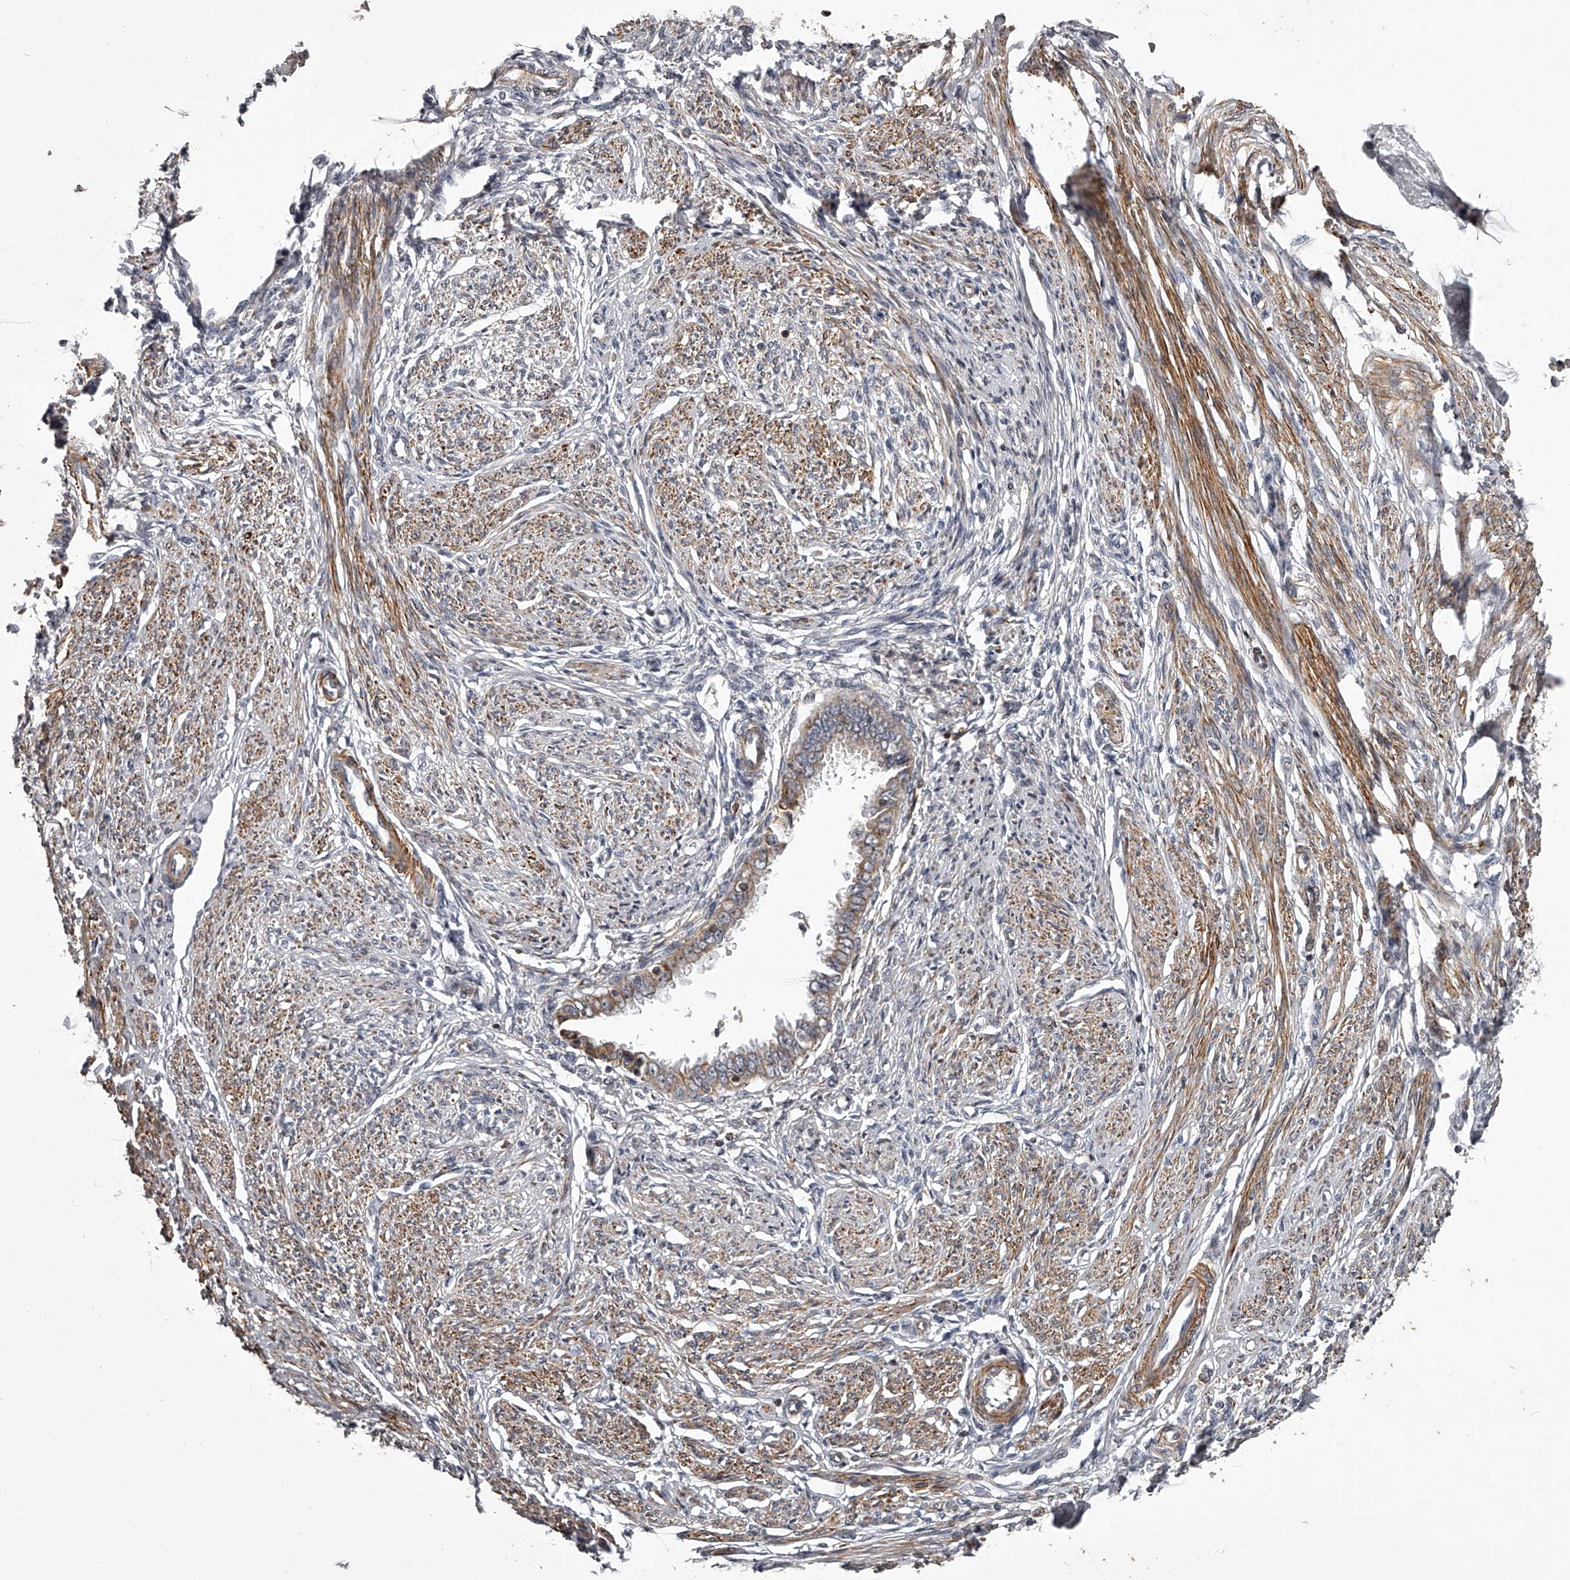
{"staining": {"intensity": "negative", "quantity": "none", "location": "none"}, "tissue": "endometrium", "cell_type": "Cells in endometrial stroma", "image_type": "normal", "snomed": [{"axis": "morphology", "description": "Normal tissue, NOS"}, {"axis": "topography", "description": "Endometrium"}], "caption": "DAB (3,3'-diaminobenzidine) immunohistochemical staining of normal endometrium reveals no significant positivity in cells in endometrial stroma.", "gene": "RRP36", "patient": {"sex": "female", "age": 56}}